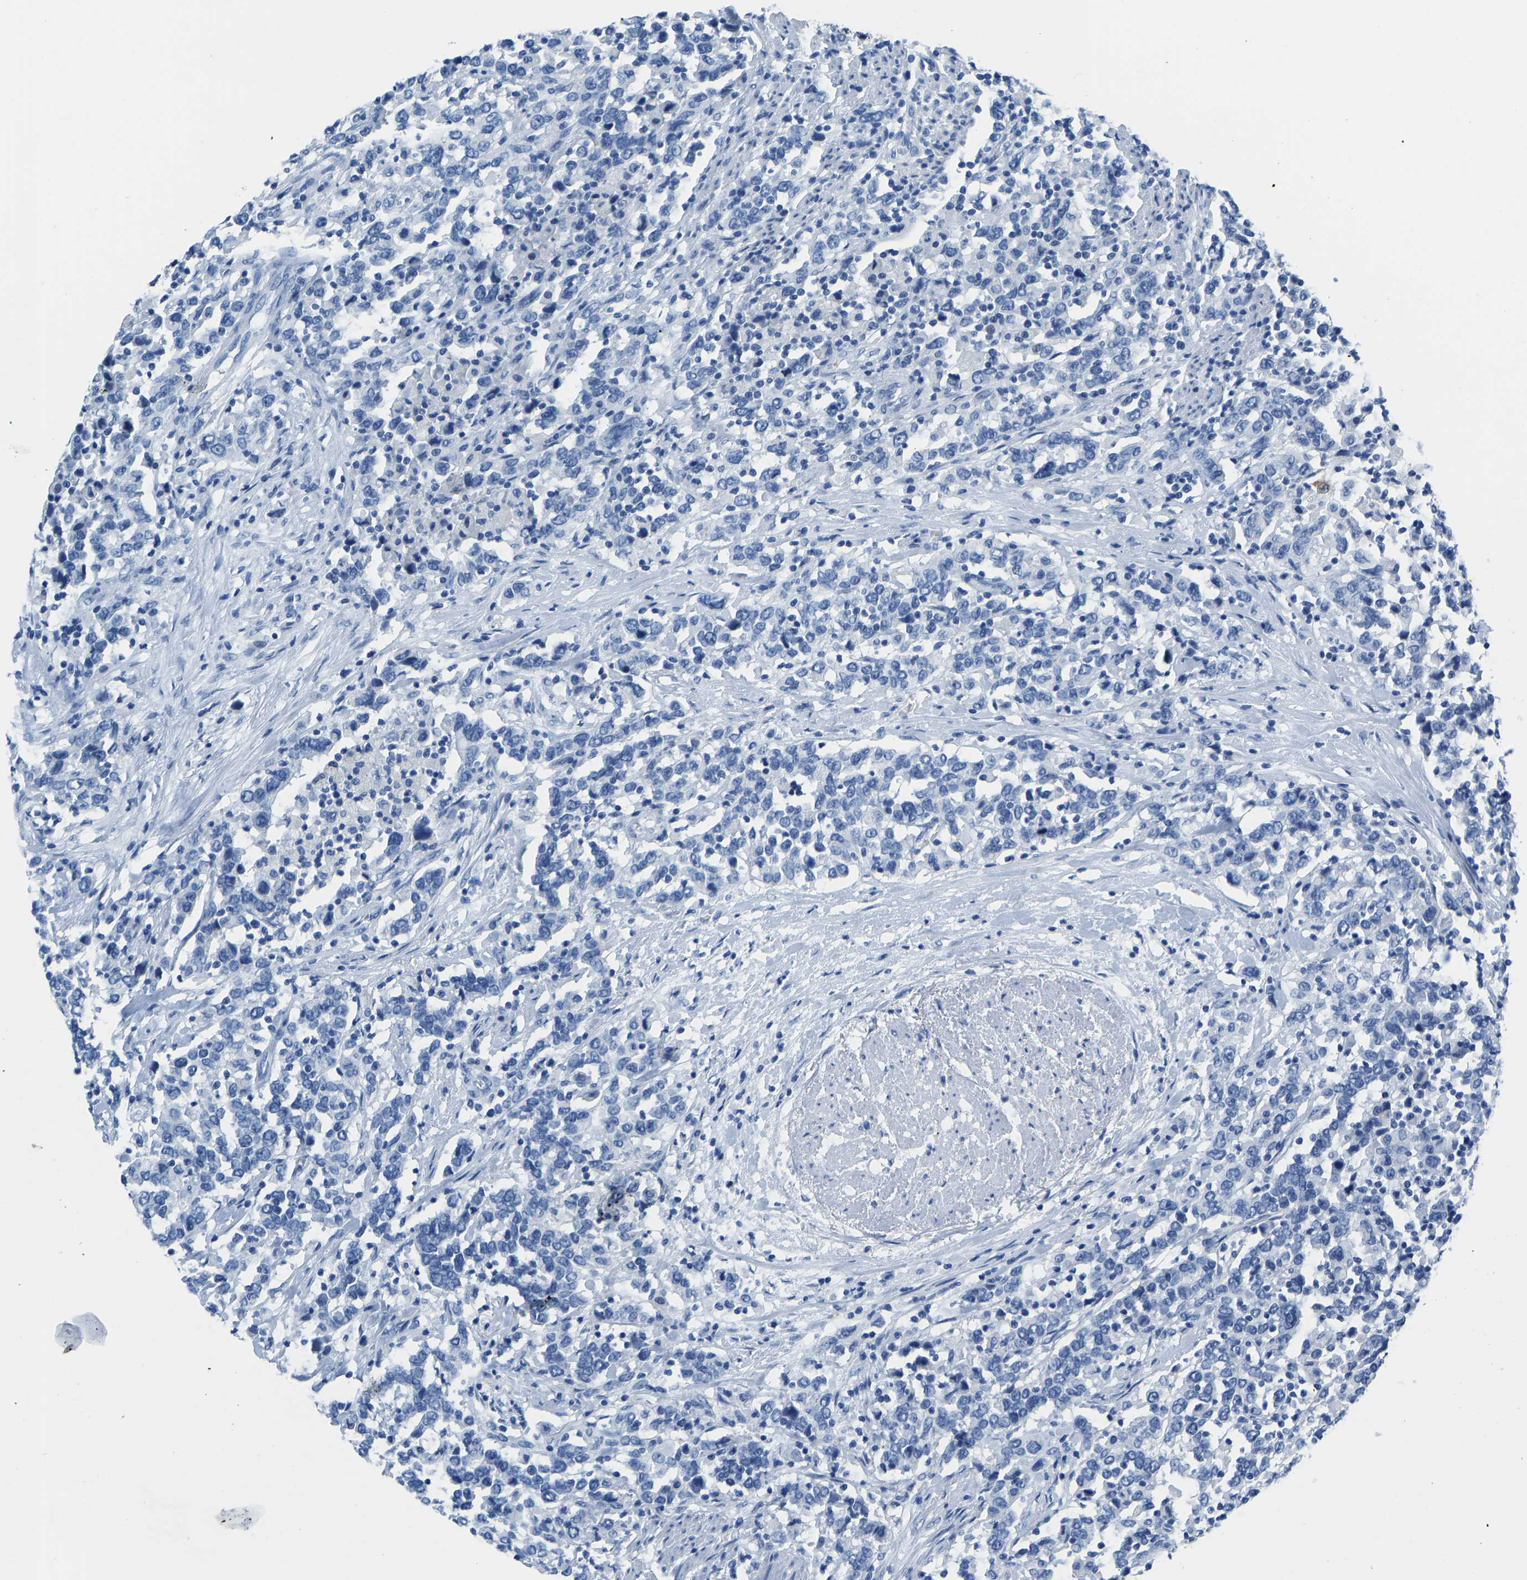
{"staining": {"intensity": "negative", "quantity": "none", "location": "none"}, "tissue": "urothelial cancer", "cell_type": "Tumor cells", "image_type": "cancer", "snomed": [{"axis": "morphology", "description": "Urothelial carcinoma, High grade"}, {"axis": "topography", "description": "Urinary bladder"}], "caption": "High-grade urothelial carcinoma was stained to show a protein in brown. There is no significant positivity in tumor cells.", "gene": "SERPINB3", "patient": {"sex": "male", "age": 61}}